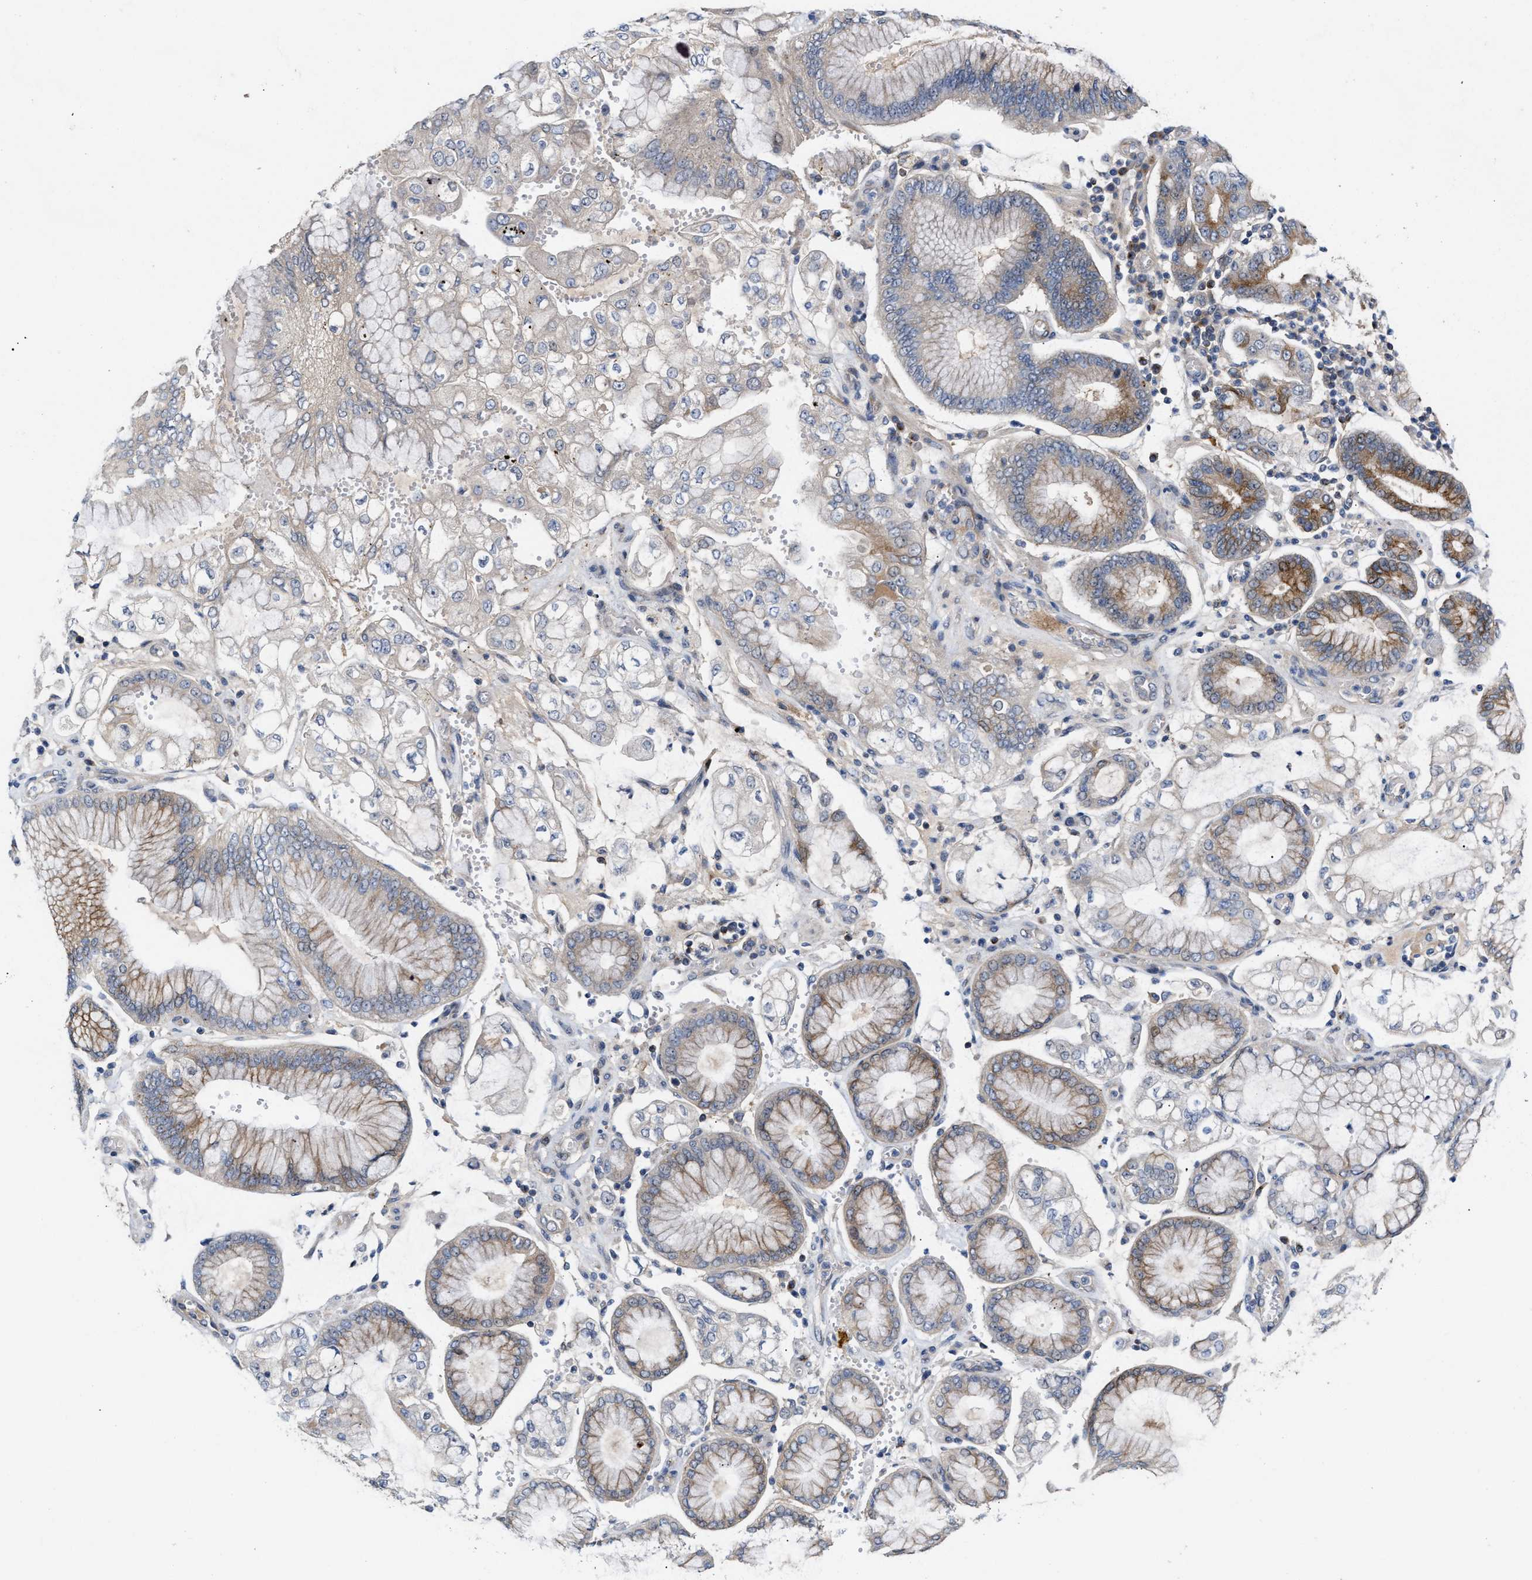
{"staining": {"intensity": "moderate", "quantity": "<25%", "location": "cytoplasmic/membranous"}, "tissue": "stomach cancer", "cell_type": "Tumor cells", "image_type": "cancer", "snomed": [{"axis": "morphology", "description": "Adenocarcinoma, NOS"}, {"axis": "topography", "description": "Stomach"}], "caption": "High-power microscopy captured an immunohistochemistry micrograph of stomach cancer, revealing moderate cytoplasmic/membranous expression in approximately <25% of tumor cells. (DAB IHC with brightfield microscopy, high magnification).", "gene": "BBLN", "patient": {"sex": "male", "age": 76}}